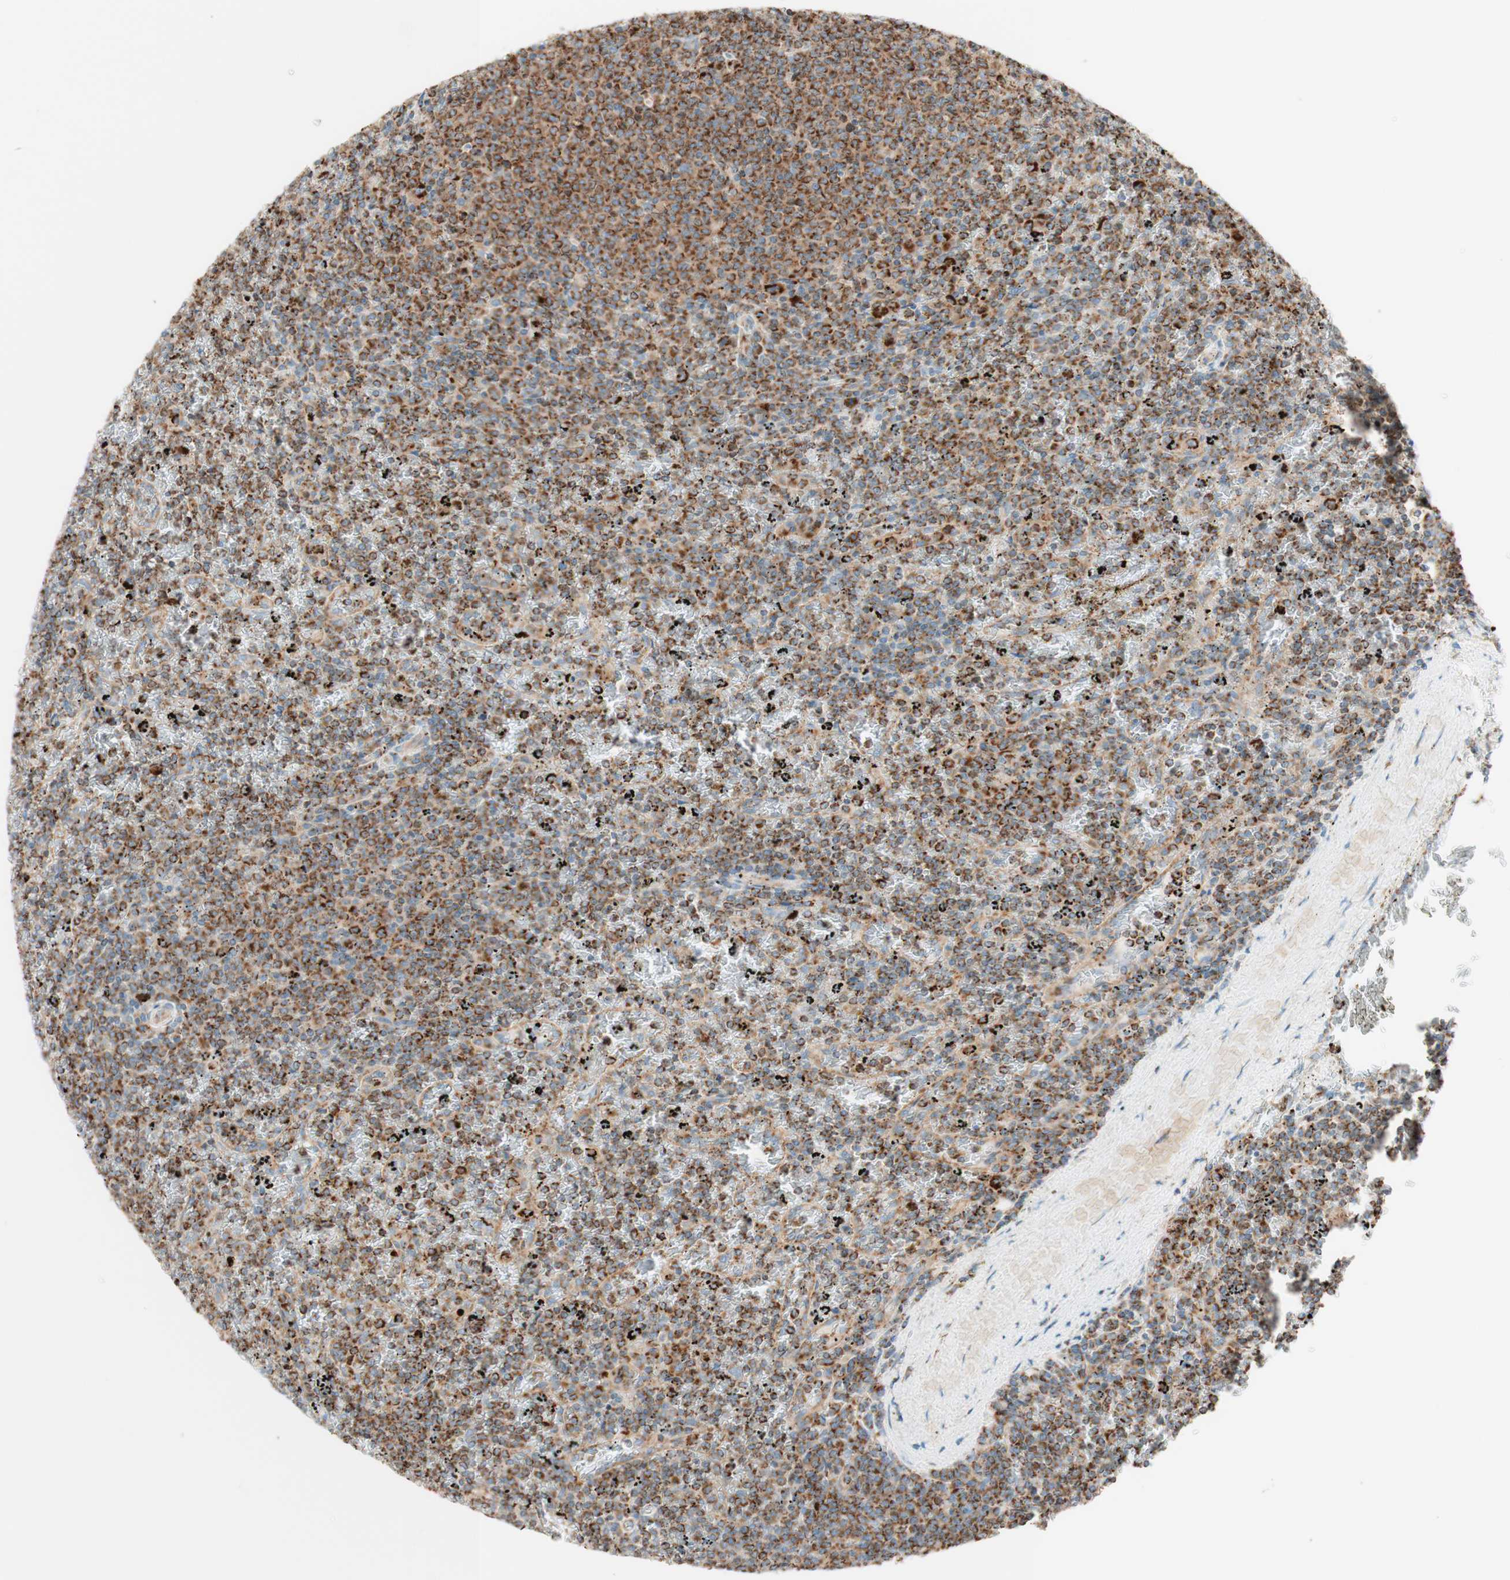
{"staining": {"intensity": "moderate", "quantity": ">75%", "location": "cytoplasmic/membranous"}, "tissue": "lymphoma", "cell_type": "Tumor cells", "image_type": "cancer", "snomed": [{"axis": "morphology", "description": "Malignant lymphoma, non-Hodgkin's type, Low grade"}, {"axis": "topography", "description": "Spleen"}], "caption": "Immunohistochemical staining of low-grade malignant lymphoma, non-Hodgkin's type reveals medium levels of moderate cytoplasmic/membranous protein staining in about >75% of tumor cells. (DAB IHC with brightfield microscopy, high magnification).", "gene": "TOMM20", "patient": {"sex": "female", "age": 77}}